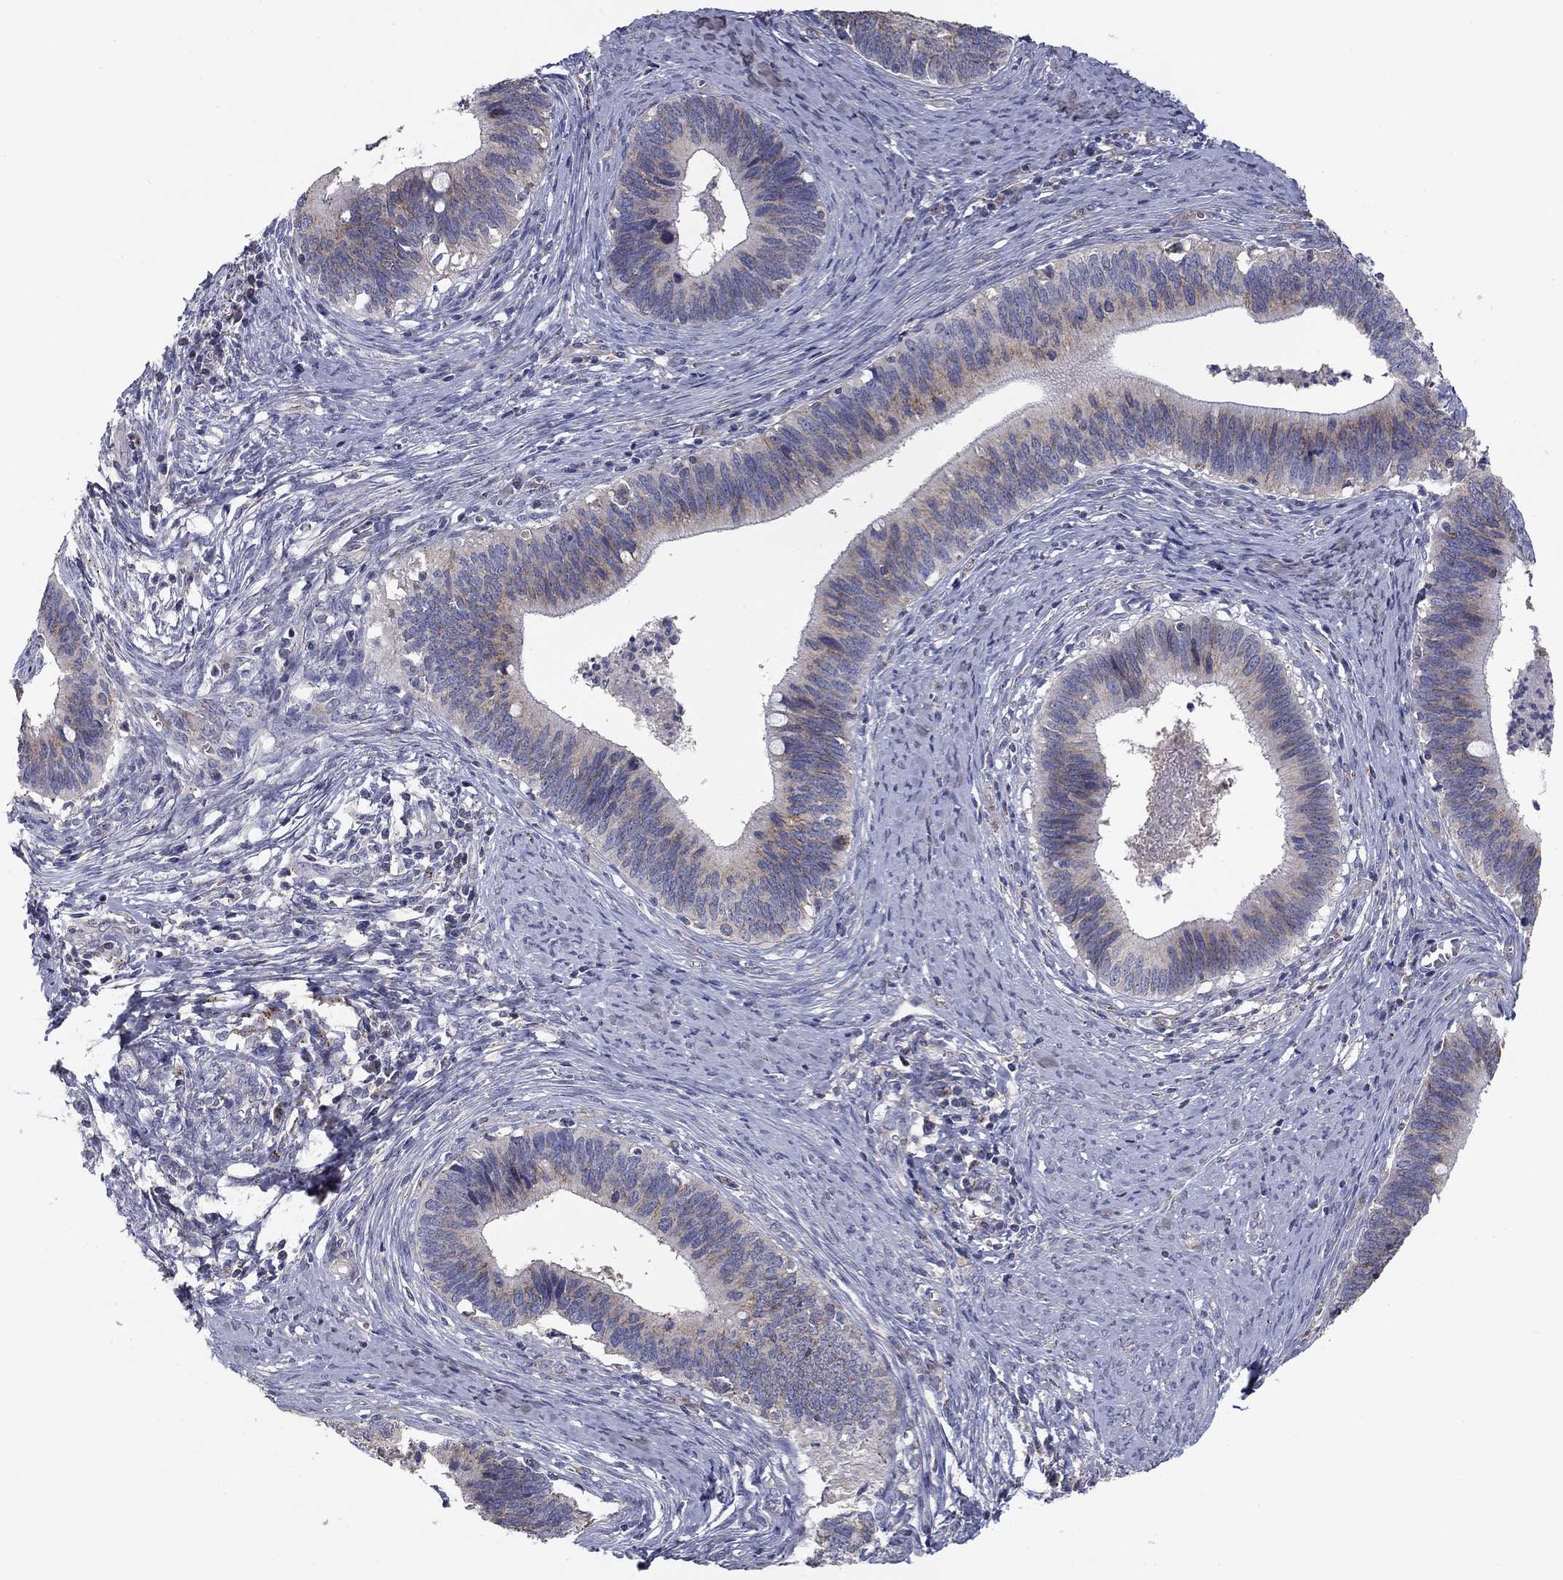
{"staining": {"intensity": "moderate", "quantity": "<25%", "location": "cytoplasmic/membranous"}, "tissue": "cervical cancer", "cell_type": "Tumor cells", "image_type": "cancer", "snomed": [{"axis": "morphology", "description": "Adenocarcinoma, NOS"}, {"axis": "topography", "description": "Cervix"}], "caption": "Cervical cancer stained with a protein marker displays moderate staining in tumor cells.", "gene": "SEPTIN3", "patient": {"sex": "female", "age": 42}}